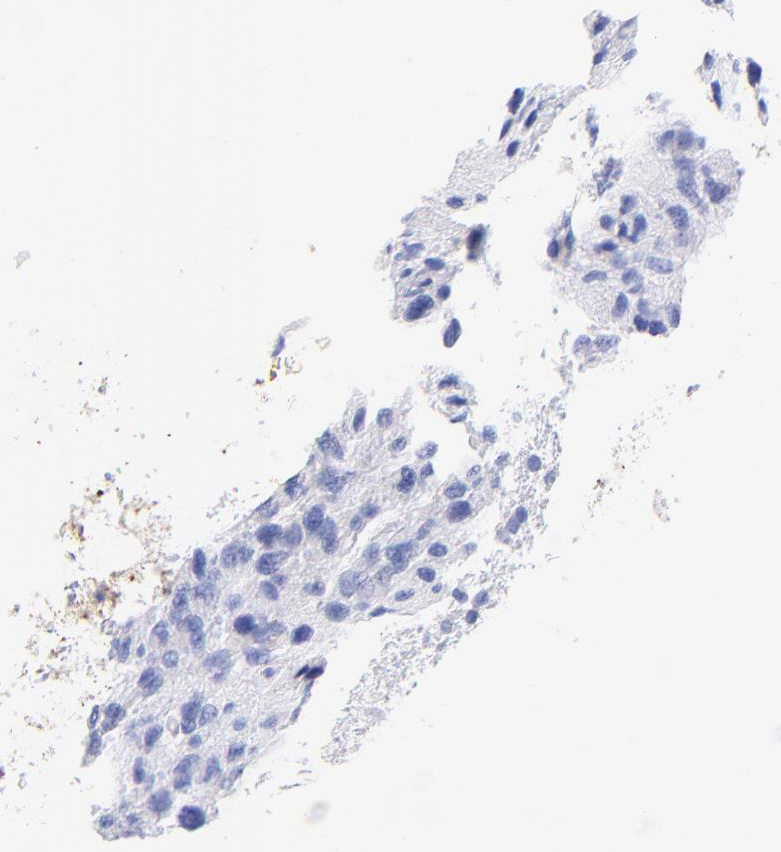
{"staining": {"intensity": "negative", "quantity": "none", "location": "none"}, "tissue": "glioma", "cell_type": "Tumor cells", "image_type": "cancer", "snomed": [{"axis": "morphology", "description": "Glioma, malignant, High grade"}, {"axis": "topography", "description": "Brain"}], "caption": "Tumor cells show no significant positivity in glioma.", "gene": "KRT19", "patient": {"sex": "male", "age": 77}}